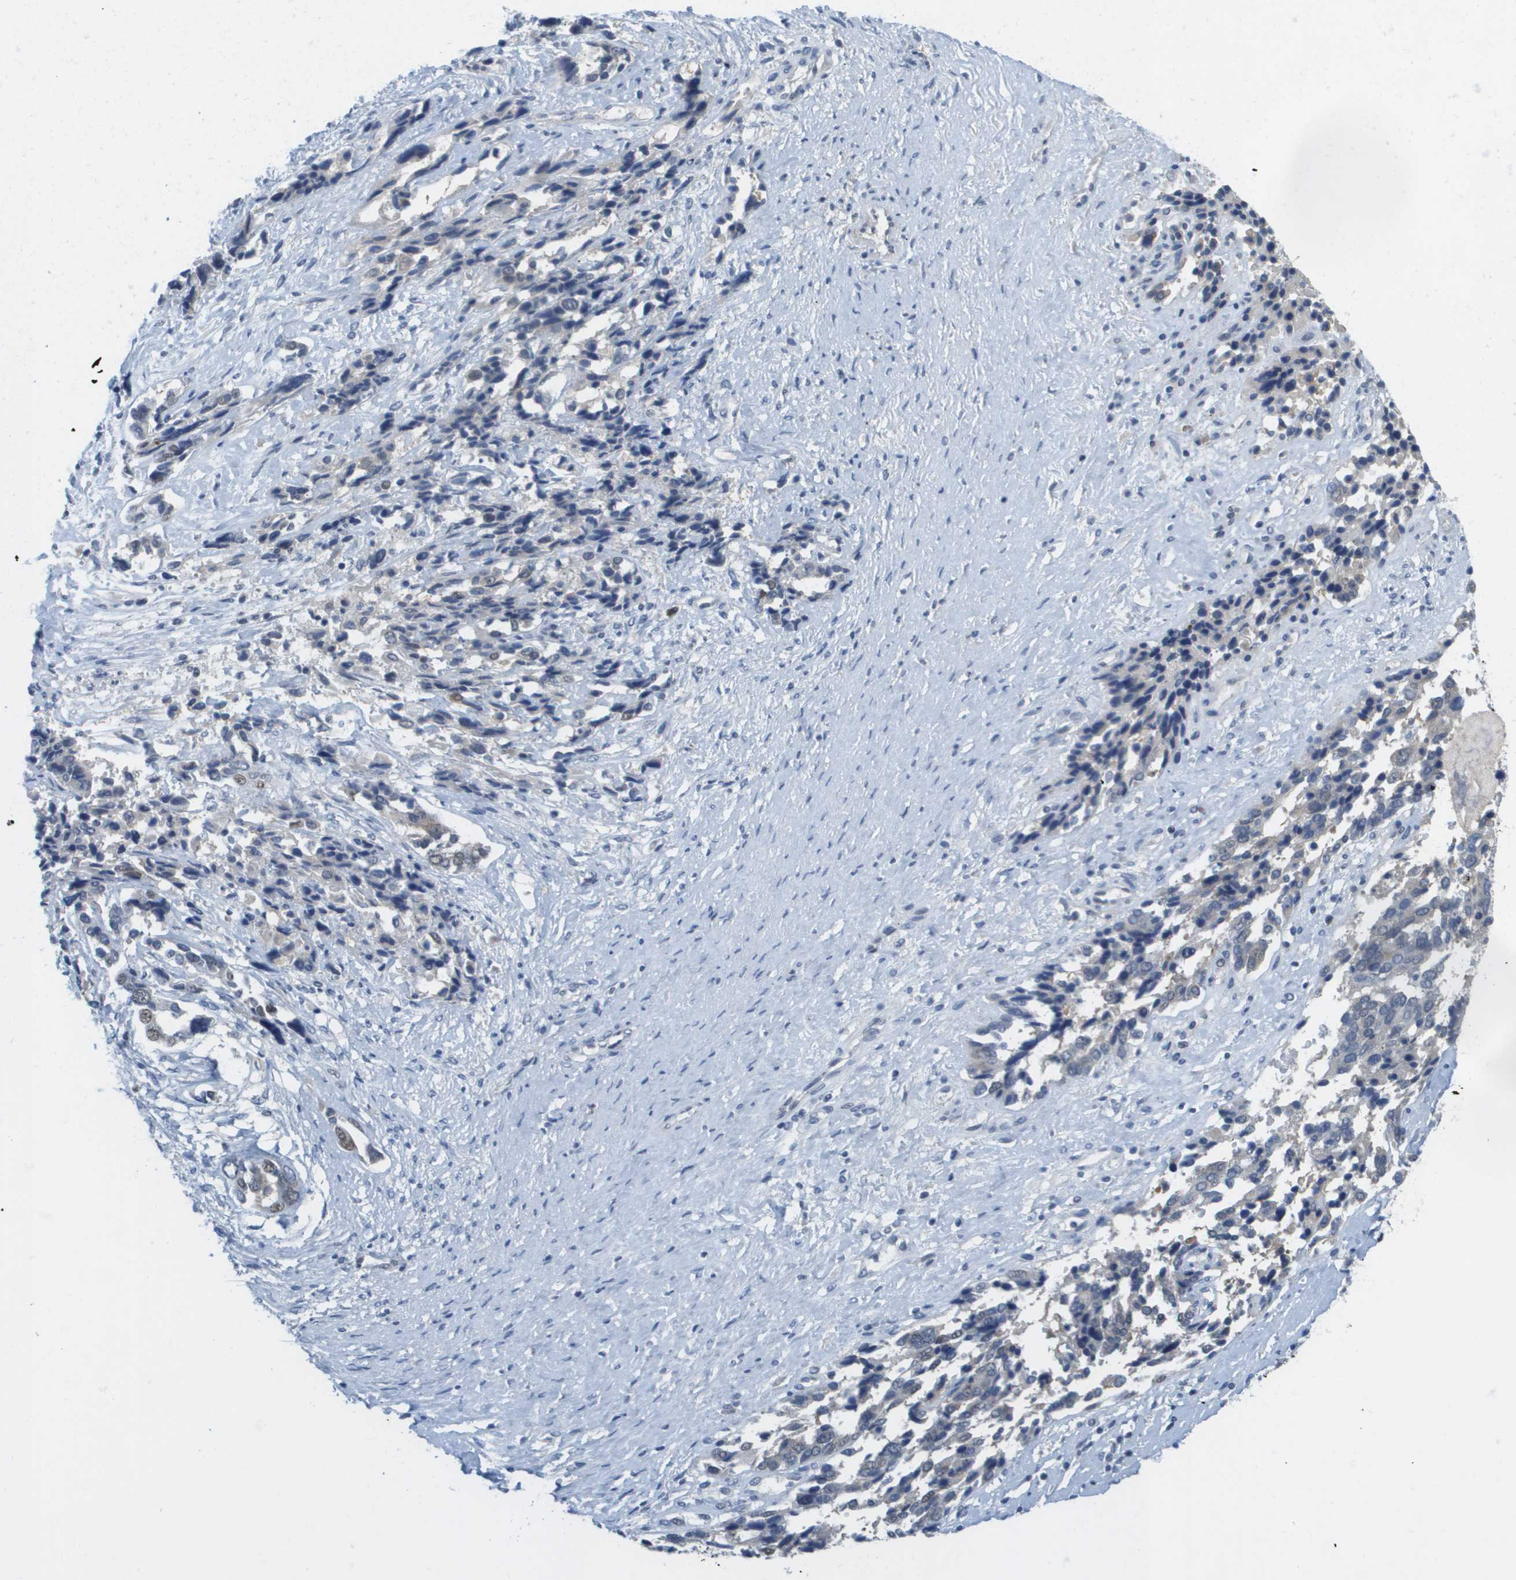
{"staining": {"intensity": "negative", "quantity": "none", "location": "none"}, "tissue": "ovarian cancer", "cell_type": "Tumor cells", "image_type": "cancer", "snomed": [{"axis": "morphology", "description": "Cystadenocarcinoma, serous, NOS"}, {"axis": "topography", "description": "Ovary"}], "caption": "This photomicrograph is of ovarian cancer stained with immunohistochemistry (IHC) to label a protein in brown with the nuclei are counter-stained blue. There is no staining in tumor cells. (Brightfield microscopy of DAB (3,3'-diaminobenzidine) immunohistochemistry at high magnification).", "gene": "TP53RK", "patient": {"sex": "female", "age": 44}}